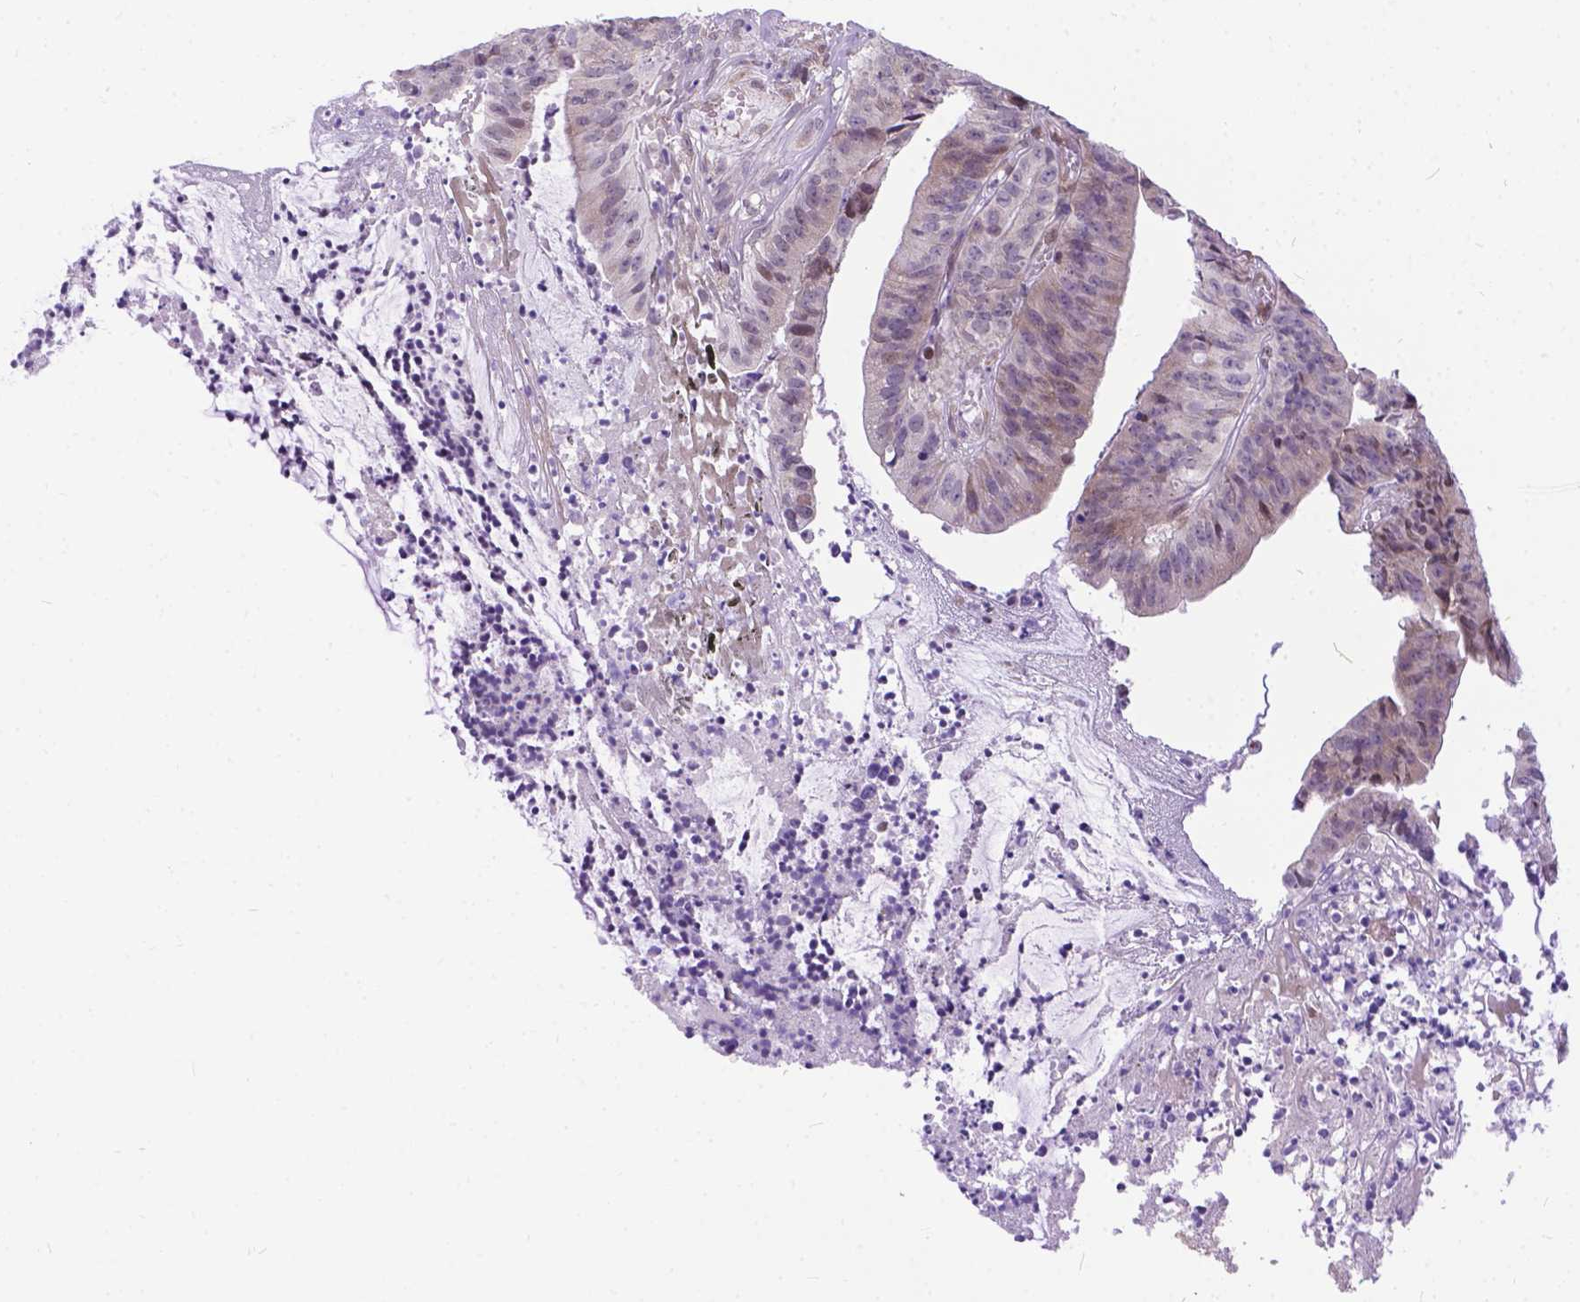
{"staining": {"intensity": "weak", "quantity": "25%-75%", "location": "cytoplasmic/membranous,nuclear"}, "tissue": "colorectal cancer", "cell_type": "Tumor cells", "image_type": "cancer", "snomed": [{"axis": "morphology", "description": "Adenocarcinoma, NOS"}, {"axis": "topography", "description": "Colon"}], "caption": "A brown stain shows weak cytoplasmic/membranous and nuclear positivity of a protein in human colorectal cancer tumor cells.", "gene": "FAM124B", "patient": {"sex": "female", "age": 78}}